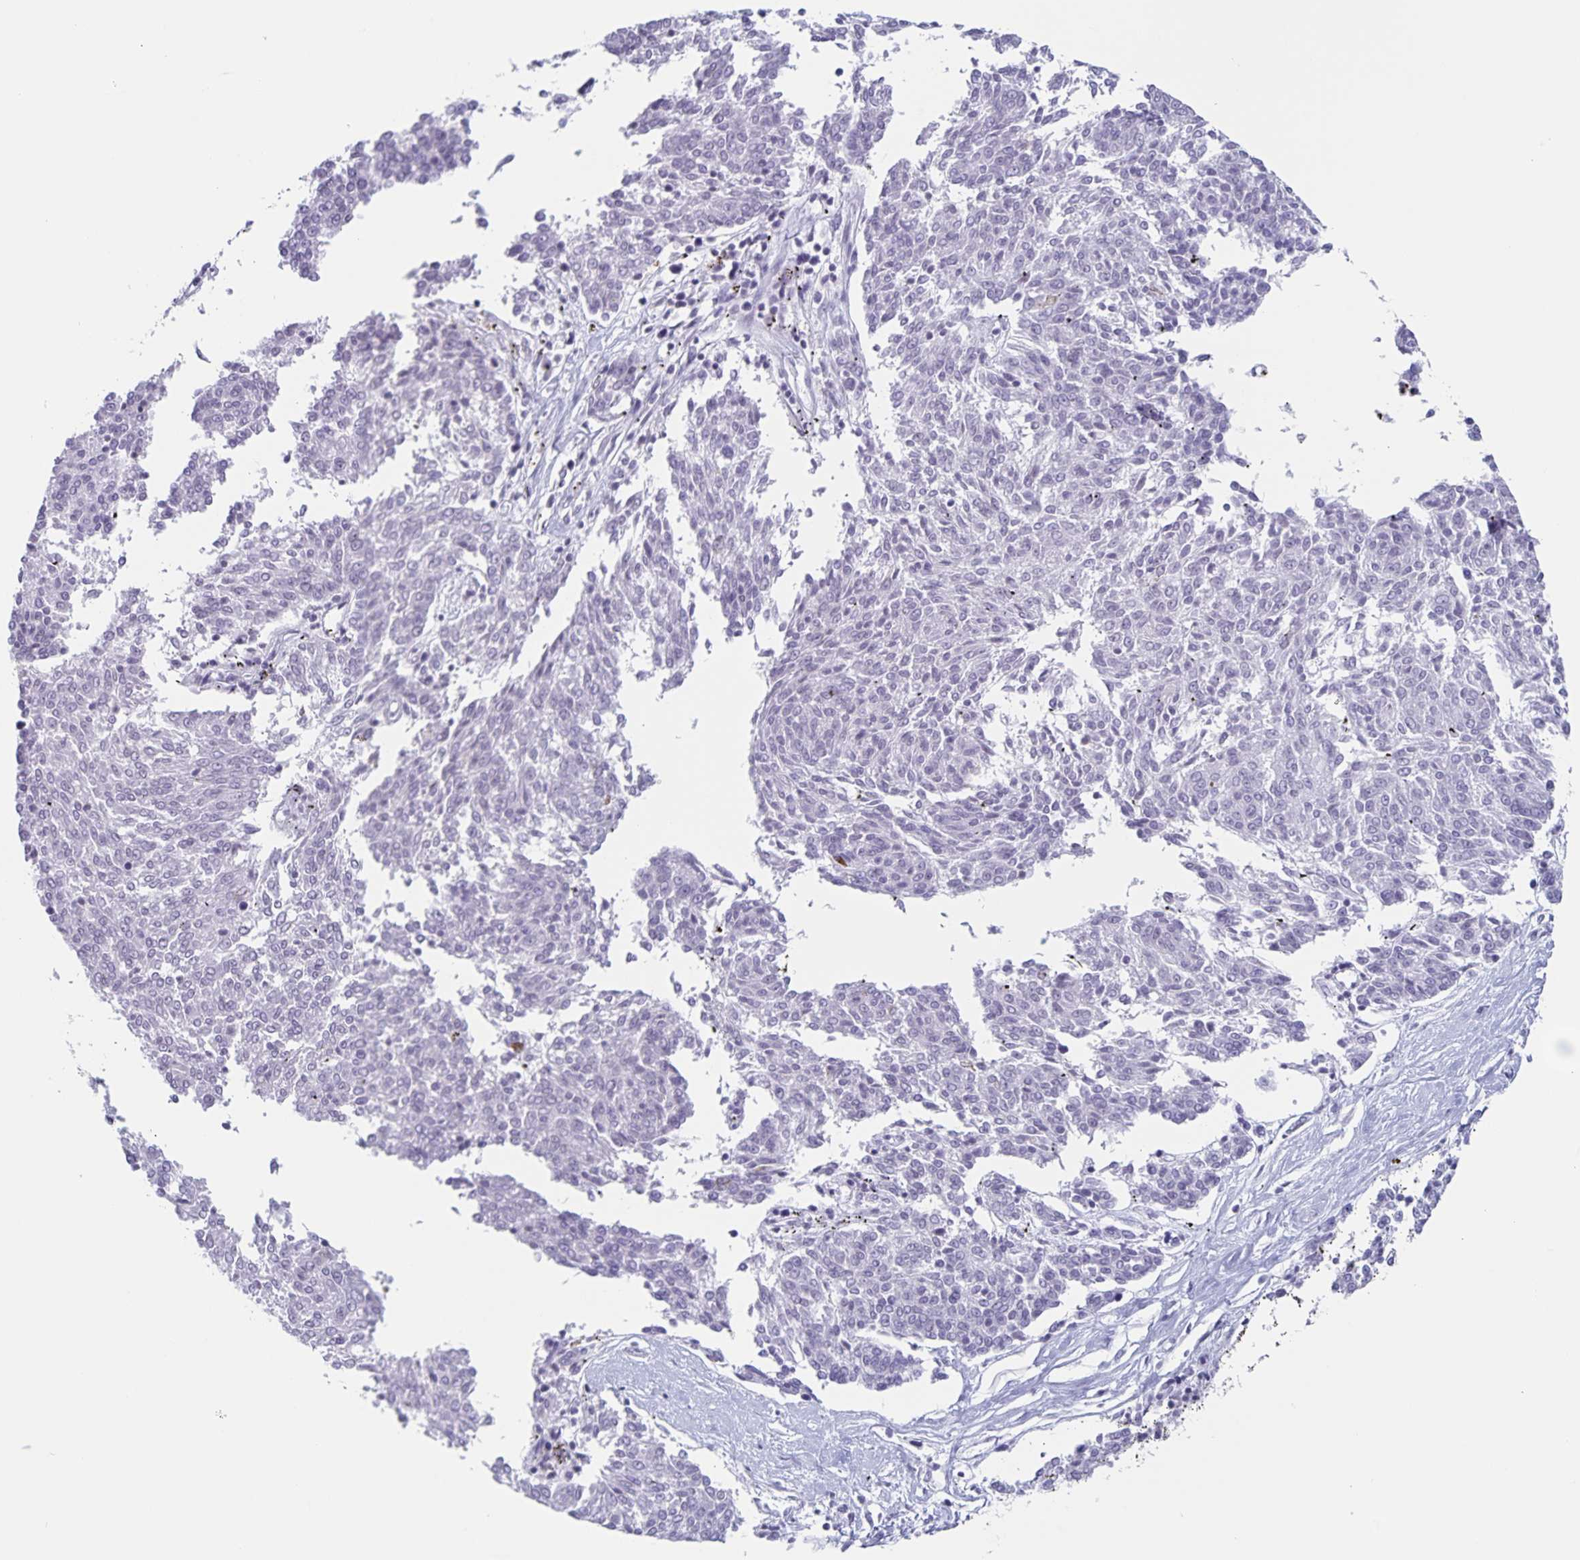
{"staining": {"intensity": "negative", "quantity": "none", "location": "none"}, "tissue": "melanoma", "cell_type": "Tumor cells", "image_type": "cancer", "snomed": [{"axis": "morphology", "description": "Malignant melanoma, NOS"}, {"axis": "topography", "description": "Skin"}], "caption": "High magnification brightfield microscopy of melanoma stained with DAB (brown) and counterstained with hematoxylin (blue): tumor cells show no significant expression.", "gene": "LCE6A", "patient": {"sex": "female", "age": 72}}